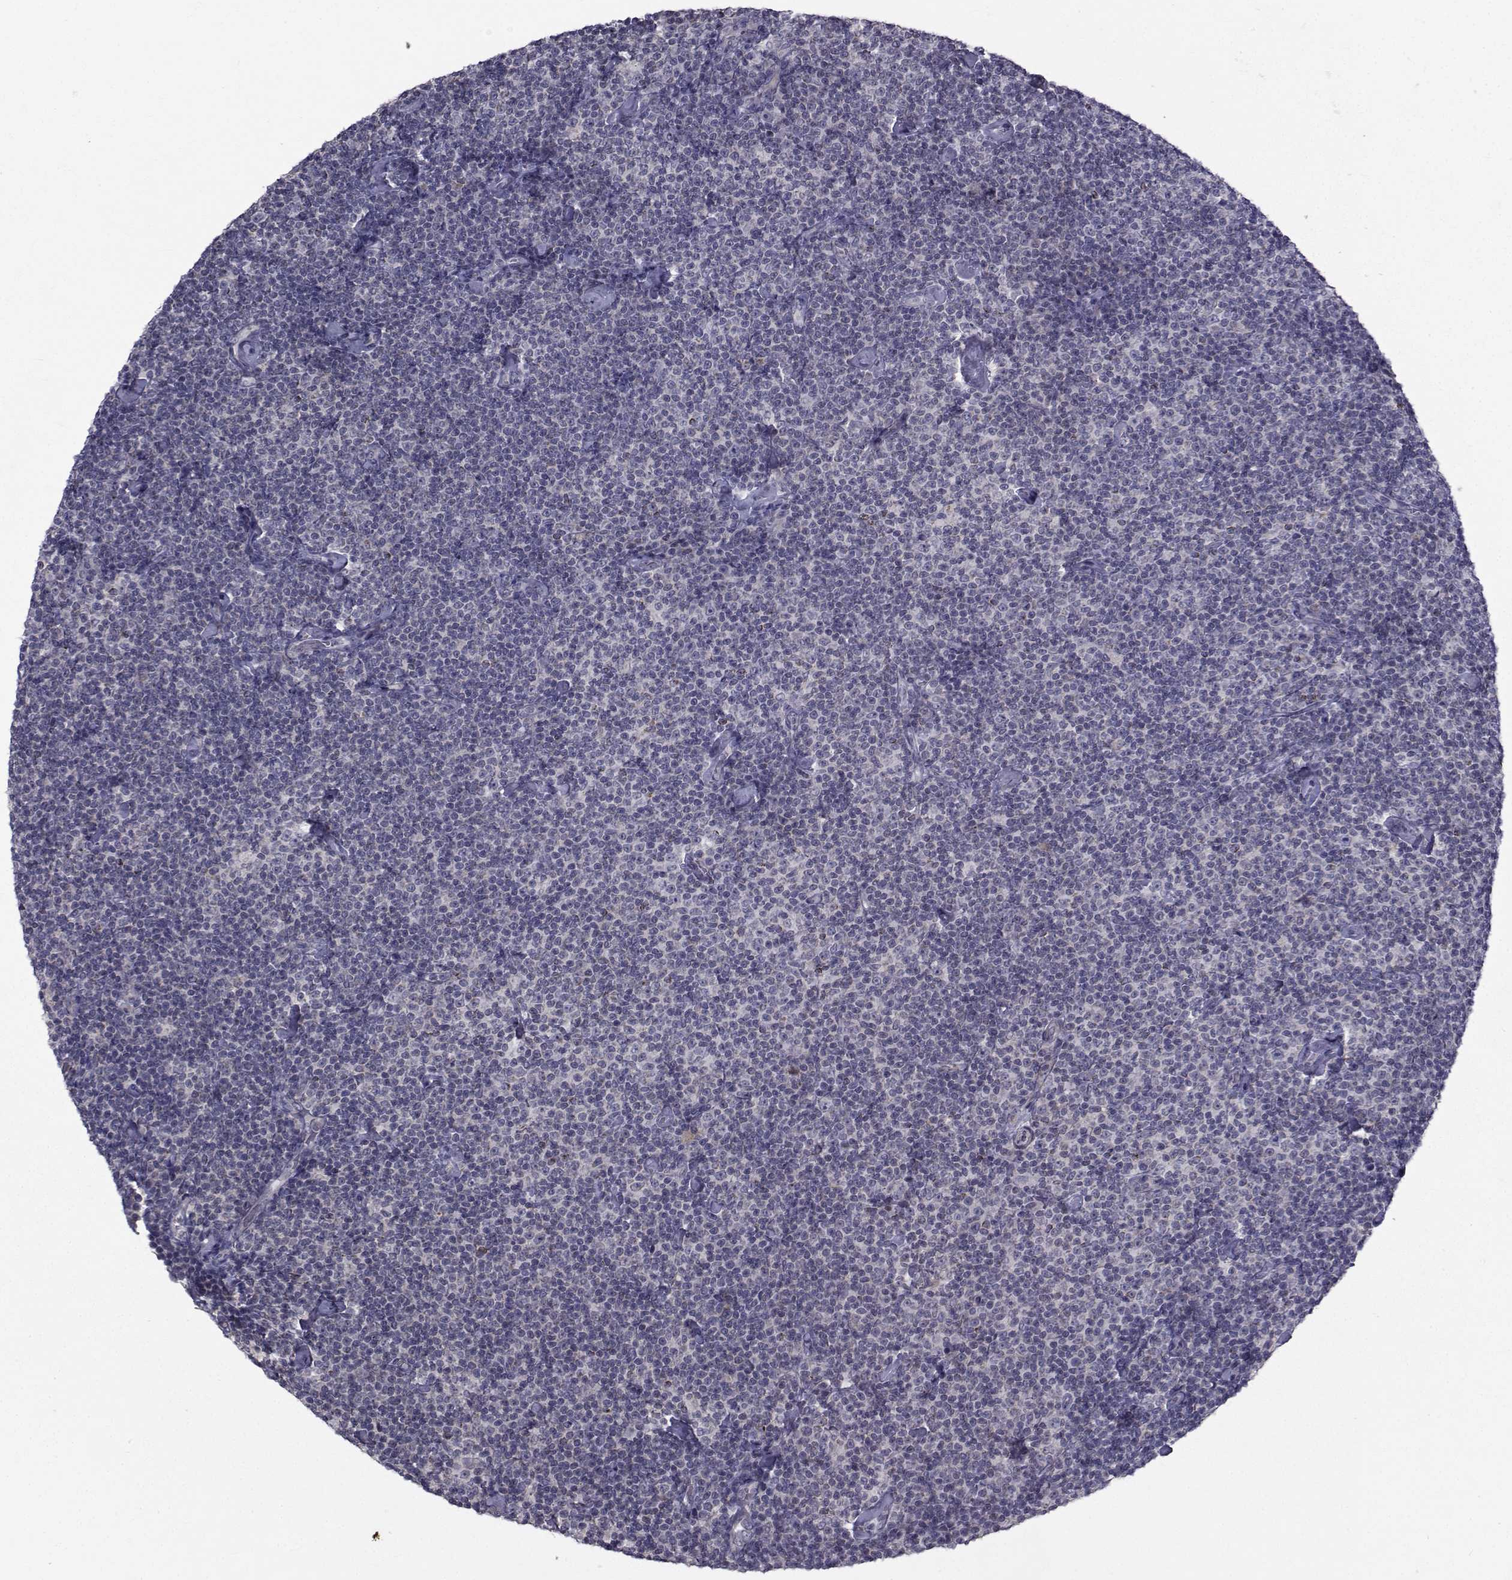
{"staining": {"intensity": "negative", "quantity": "none", "location": "none"}, "tissue": "lymphoma", "cell_type": "Tumor cells", "image_type": "cancer", "snomed": [{"axis": "morphology", "description": "Malignant lymphoma, non-Hodgkin's type, Low grade"}, {"axis": "topography", "description": "Lymph node"}], "caption": "This photomicrograph is of malignant lymphoma, non-Hodgkin's type (low-grade) stained with IHC to label a protein in brown with the nuclei are counter-stained blue. There is no positivity in tumor cells.", "gene": "FDXR", "patient": {"sex": "male", "age": 81}}